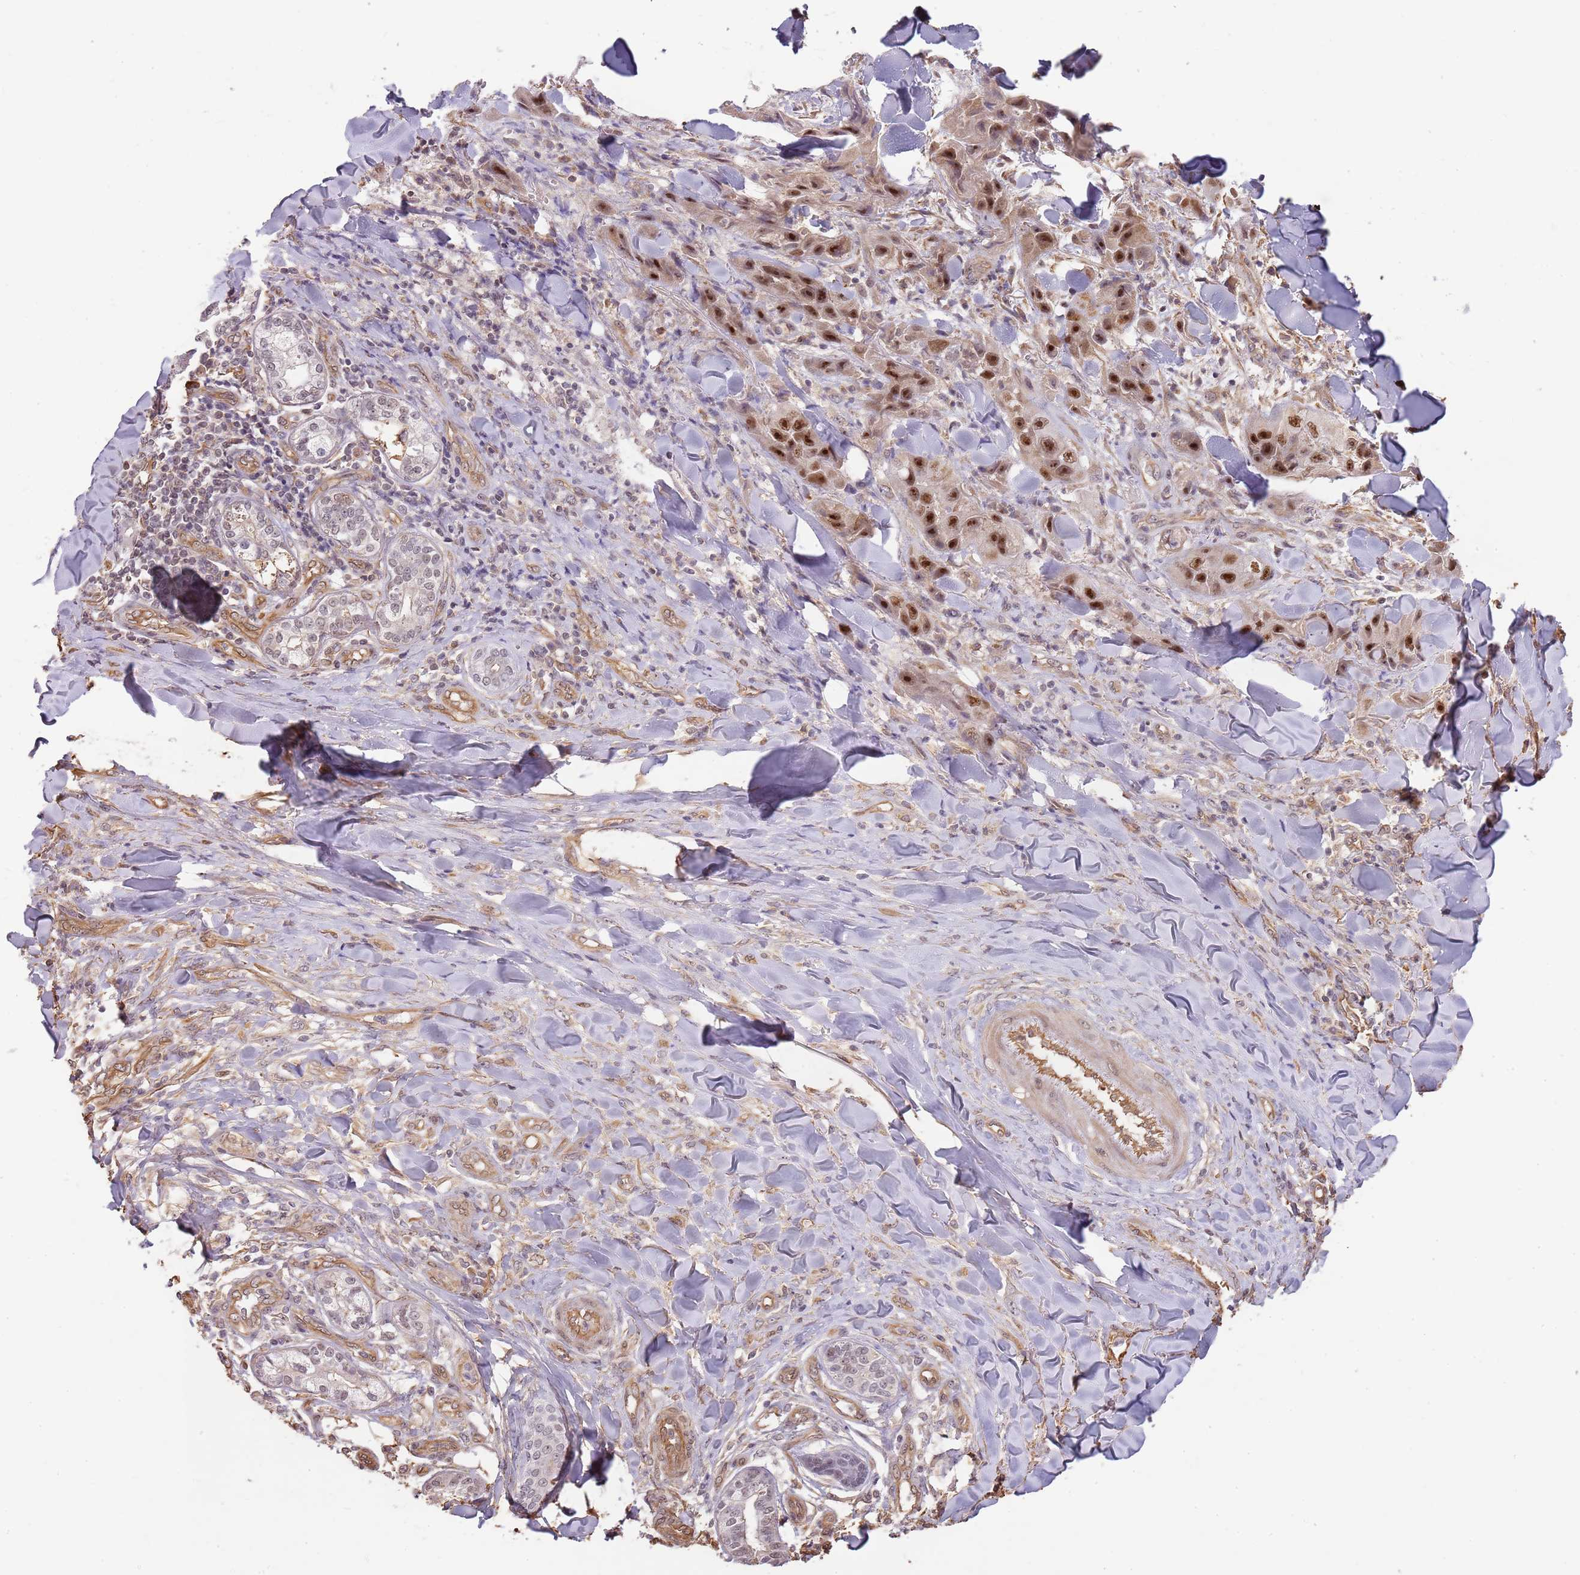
{"staining": {"intensity": "strong", "quantity": ">75%", "location": "nuclear"}, "tissue": "skin cancer", "cell_type": "Tumor cells", "image_type": "cancer", "snomed": [{"axis": "morphology", "description": "Squamous cell carcinoma, NOS"}, {"axis": "topography", "description": "Skin"}, {"axis": "topography", "description": "Subcutis"}], "caption": "Skin cancer (squamous cell carcinoma) stained for a protein exhibits strong nuclear positivity in tumor cells.", "gene": "SURF2", "patient": {"sex": "male", "age": 73}}